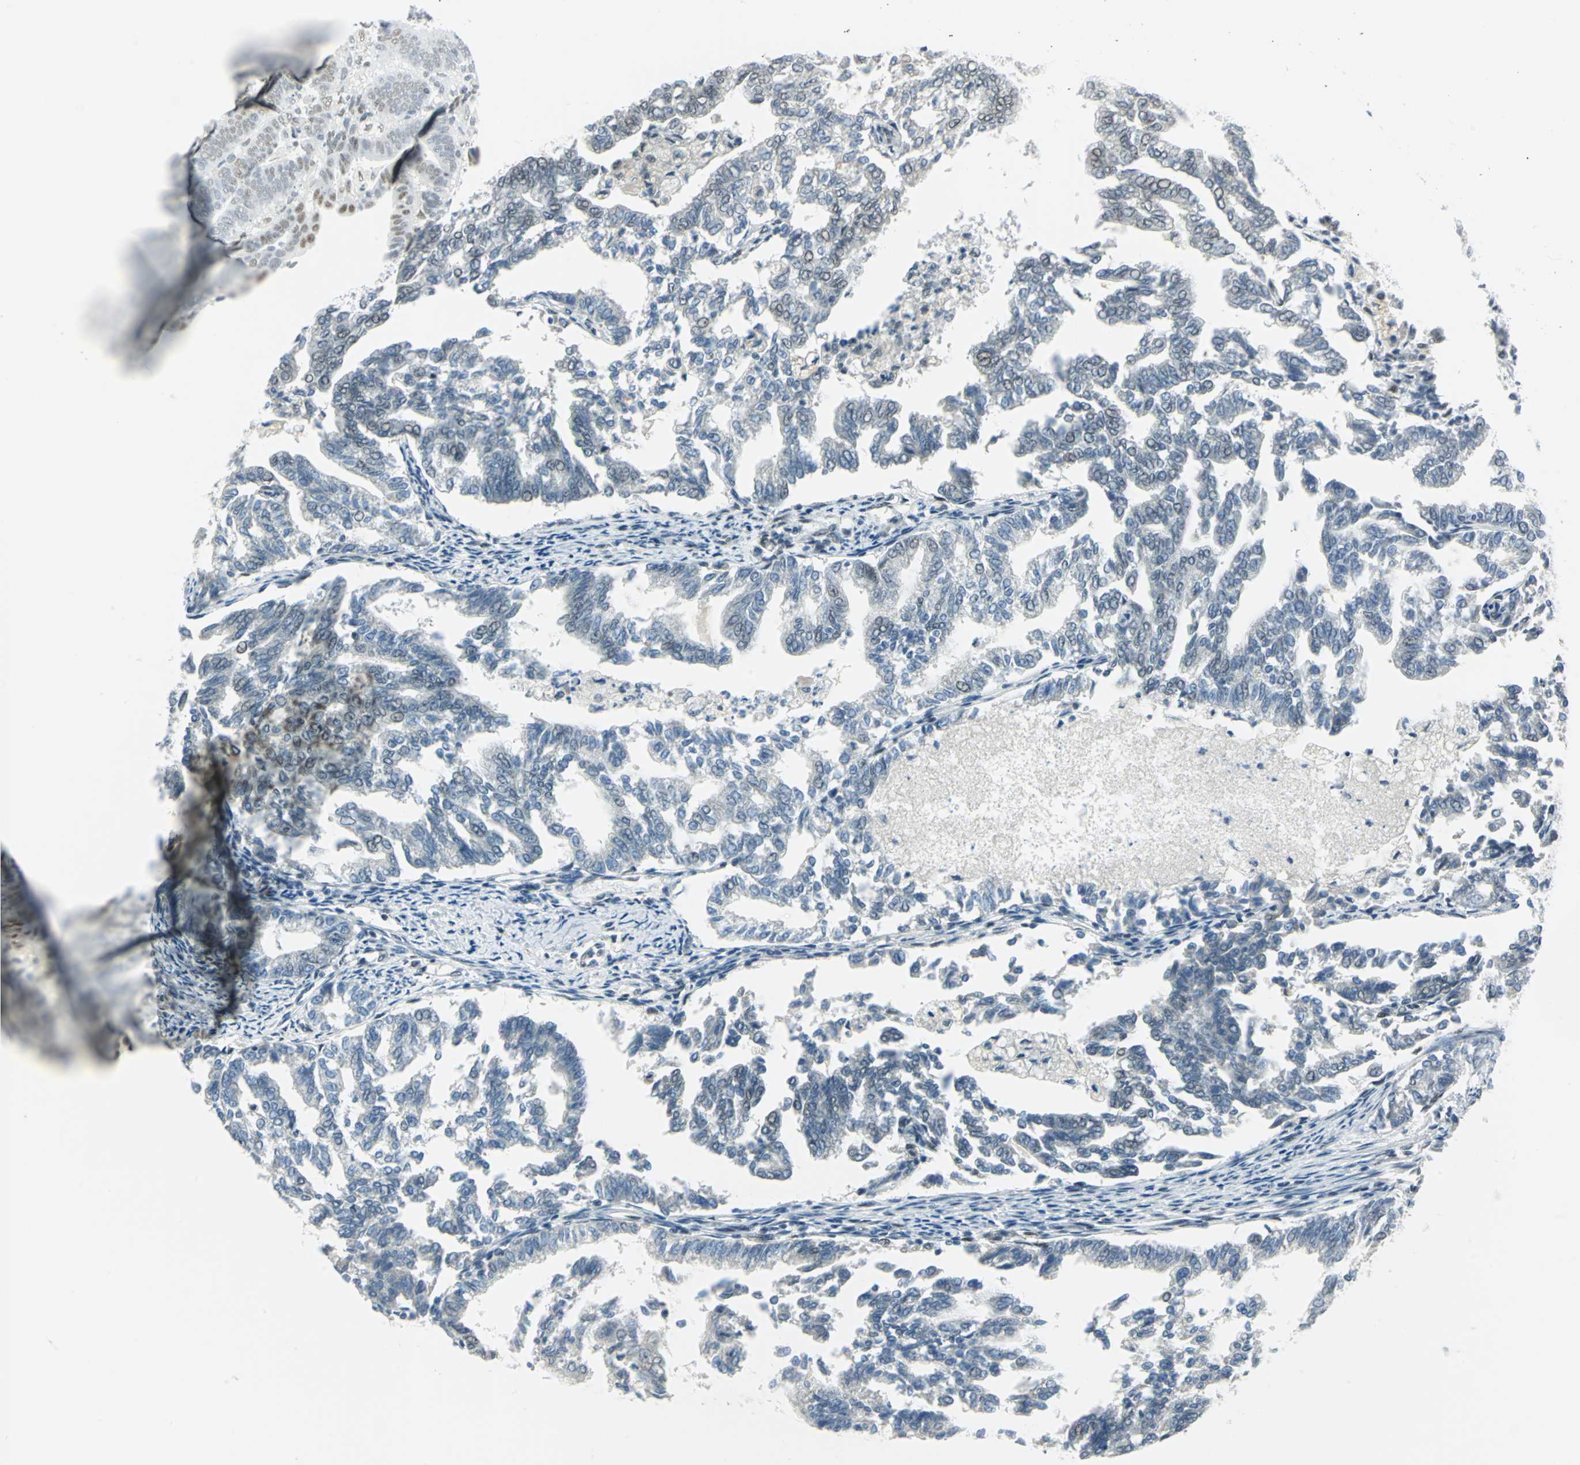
{"staining": {"intensity": "negative", "quantity": "none", "location": "none"}, "tissue": "endometrial cancer", "cell_type": "Tumor cells", "image_type": "cancer", "snomed": [{"axis": "morphology", "description": "Adenocarcinoma, NOS"}, {"axis": "topography", "description": "Endometrium"}], "caption": "IHC of human adenocarcinoma (endometrial) demonstrates no positivity in tumor cells.", "gene": "MTMR10", "patient": {"sex": "female", "age": 79}}